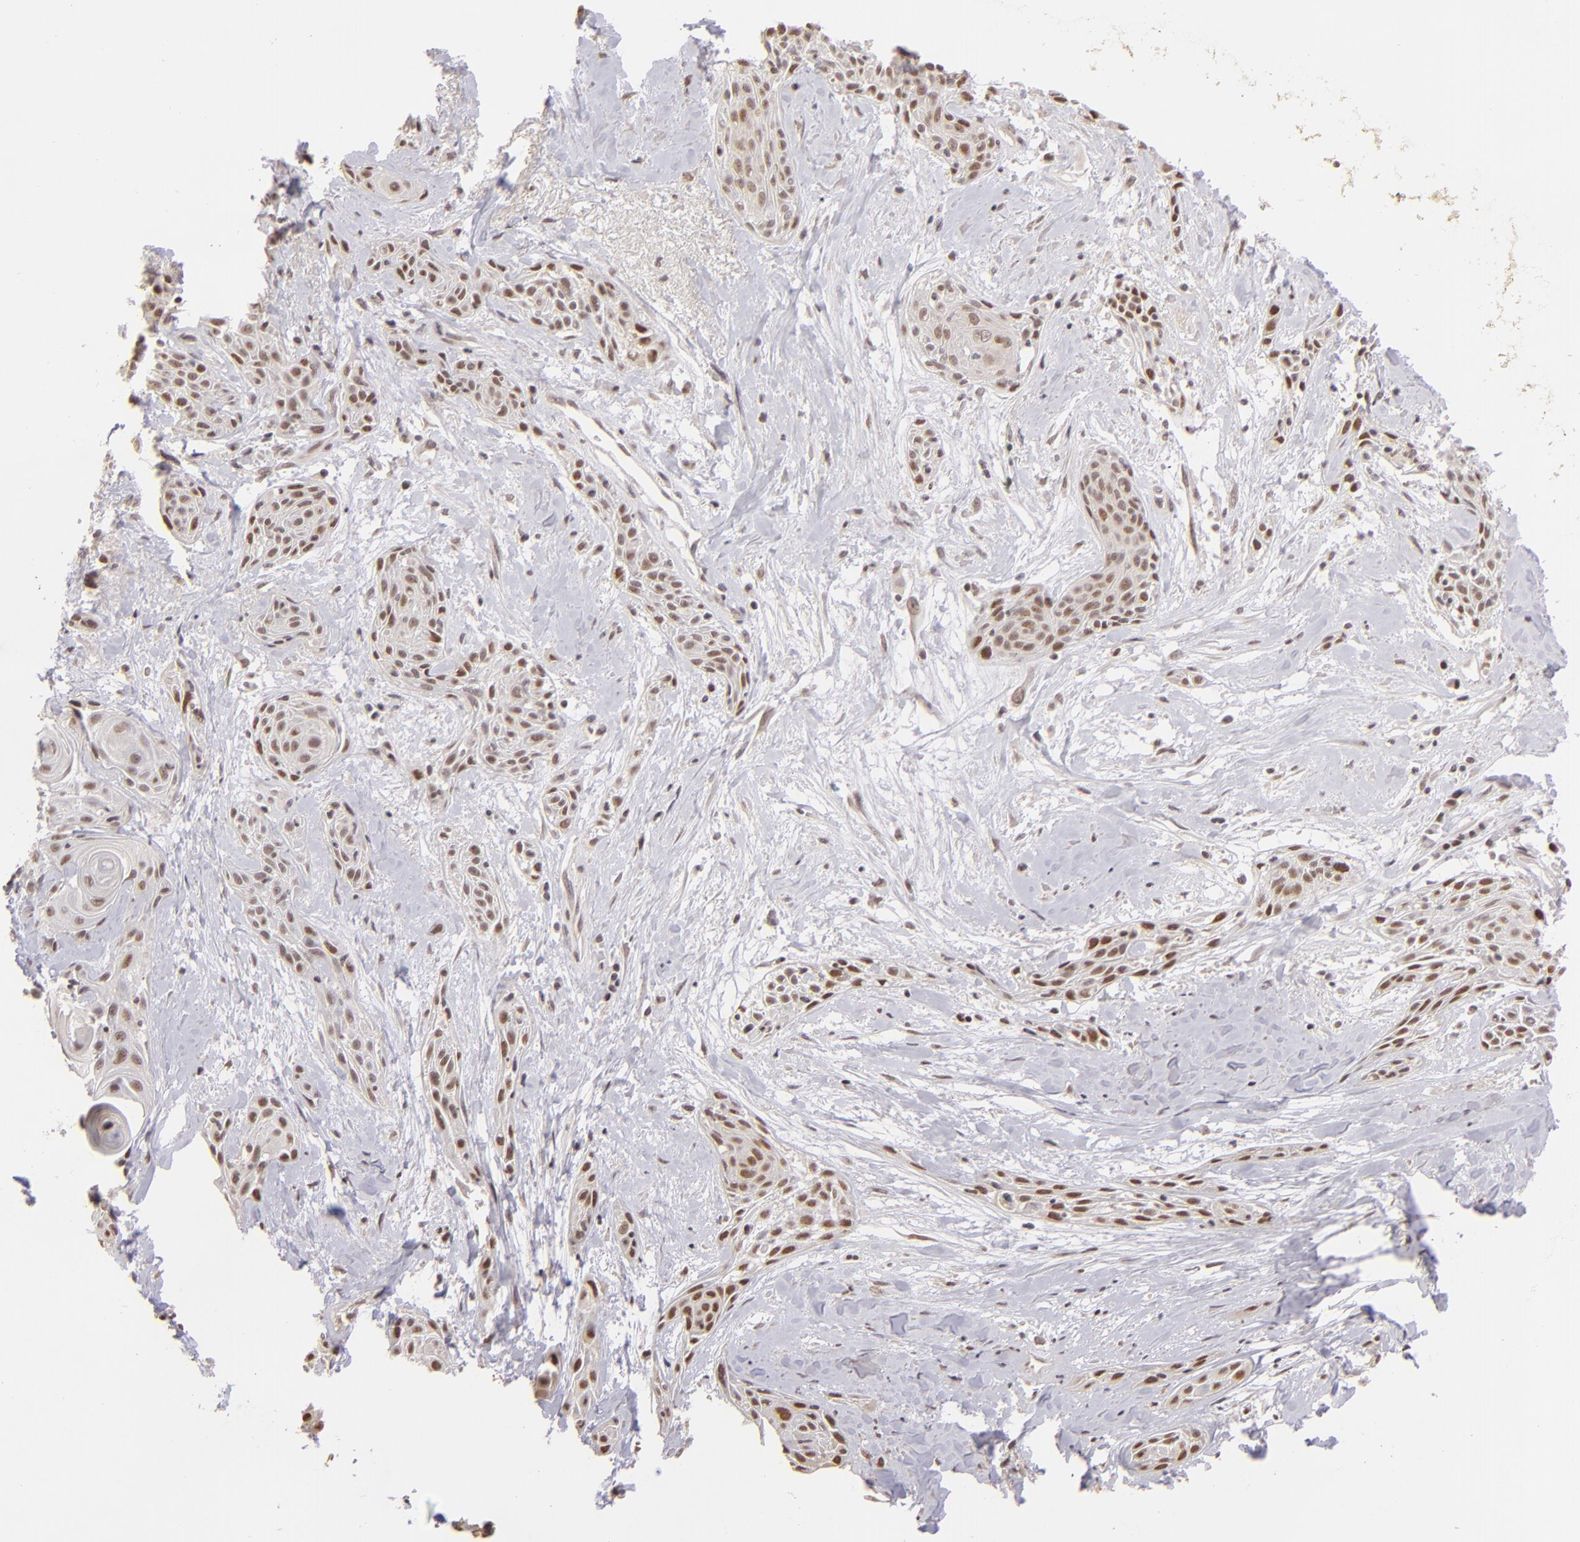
{"staining": {"intensity": "moderate", "quantity": ">75%", "location": "nuclear"}, "tissue": "skin cancer", "cell_type": "Tumor cells", "image_type": "cancer", "snomed": [{"axis": "morphology", "description": "Squamous cell carcinoma, NOS"}, {"axis": "topography", "description": "Skin"}, {"axis": "topography", "description": "Anal"}], "caption": "There is medium levels of moderate nuclear positivity in tumor cells of skin cancer, as demonstrated by immunohistochemical staining (brown color).", "gene": "RARB", "patient": {"sex": "male", "age": 64}}